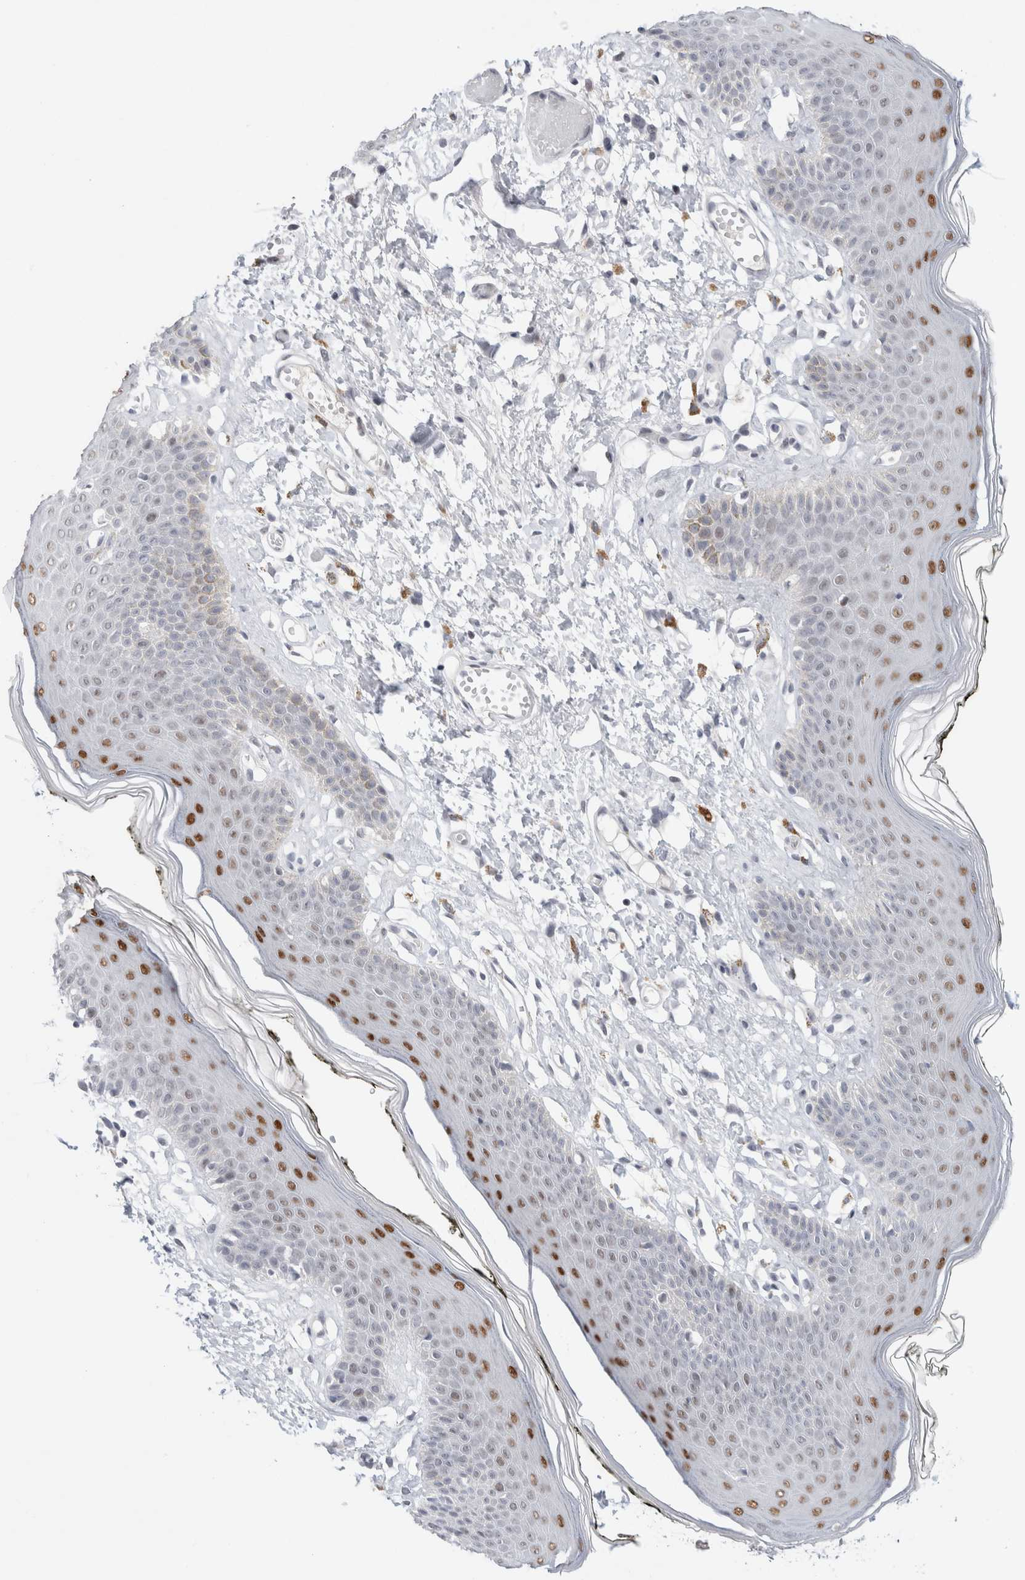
{"staining": {"intensity": "strong", "quantity": "25%-75%", "location": "nuclear"}, "tissue": "skin", "cell_type": "Epidermal cells", "image_type": "normal", "snomed": [{"axis": "morphology", "description": "Normal tissue, NOS"}, {"axis": "morphology", "description": "Inflammation, NOS"}, {"axis": "topography", "description": "Vulva"}], "caption": "IHC image of normal skin stained for a protein (brown), which demonstrates high levels of strong nuclear positivity in about 25%-75% of epidermal cells.", "gene": "KNL1", "patient": {"sex": "female", "age": 84}}